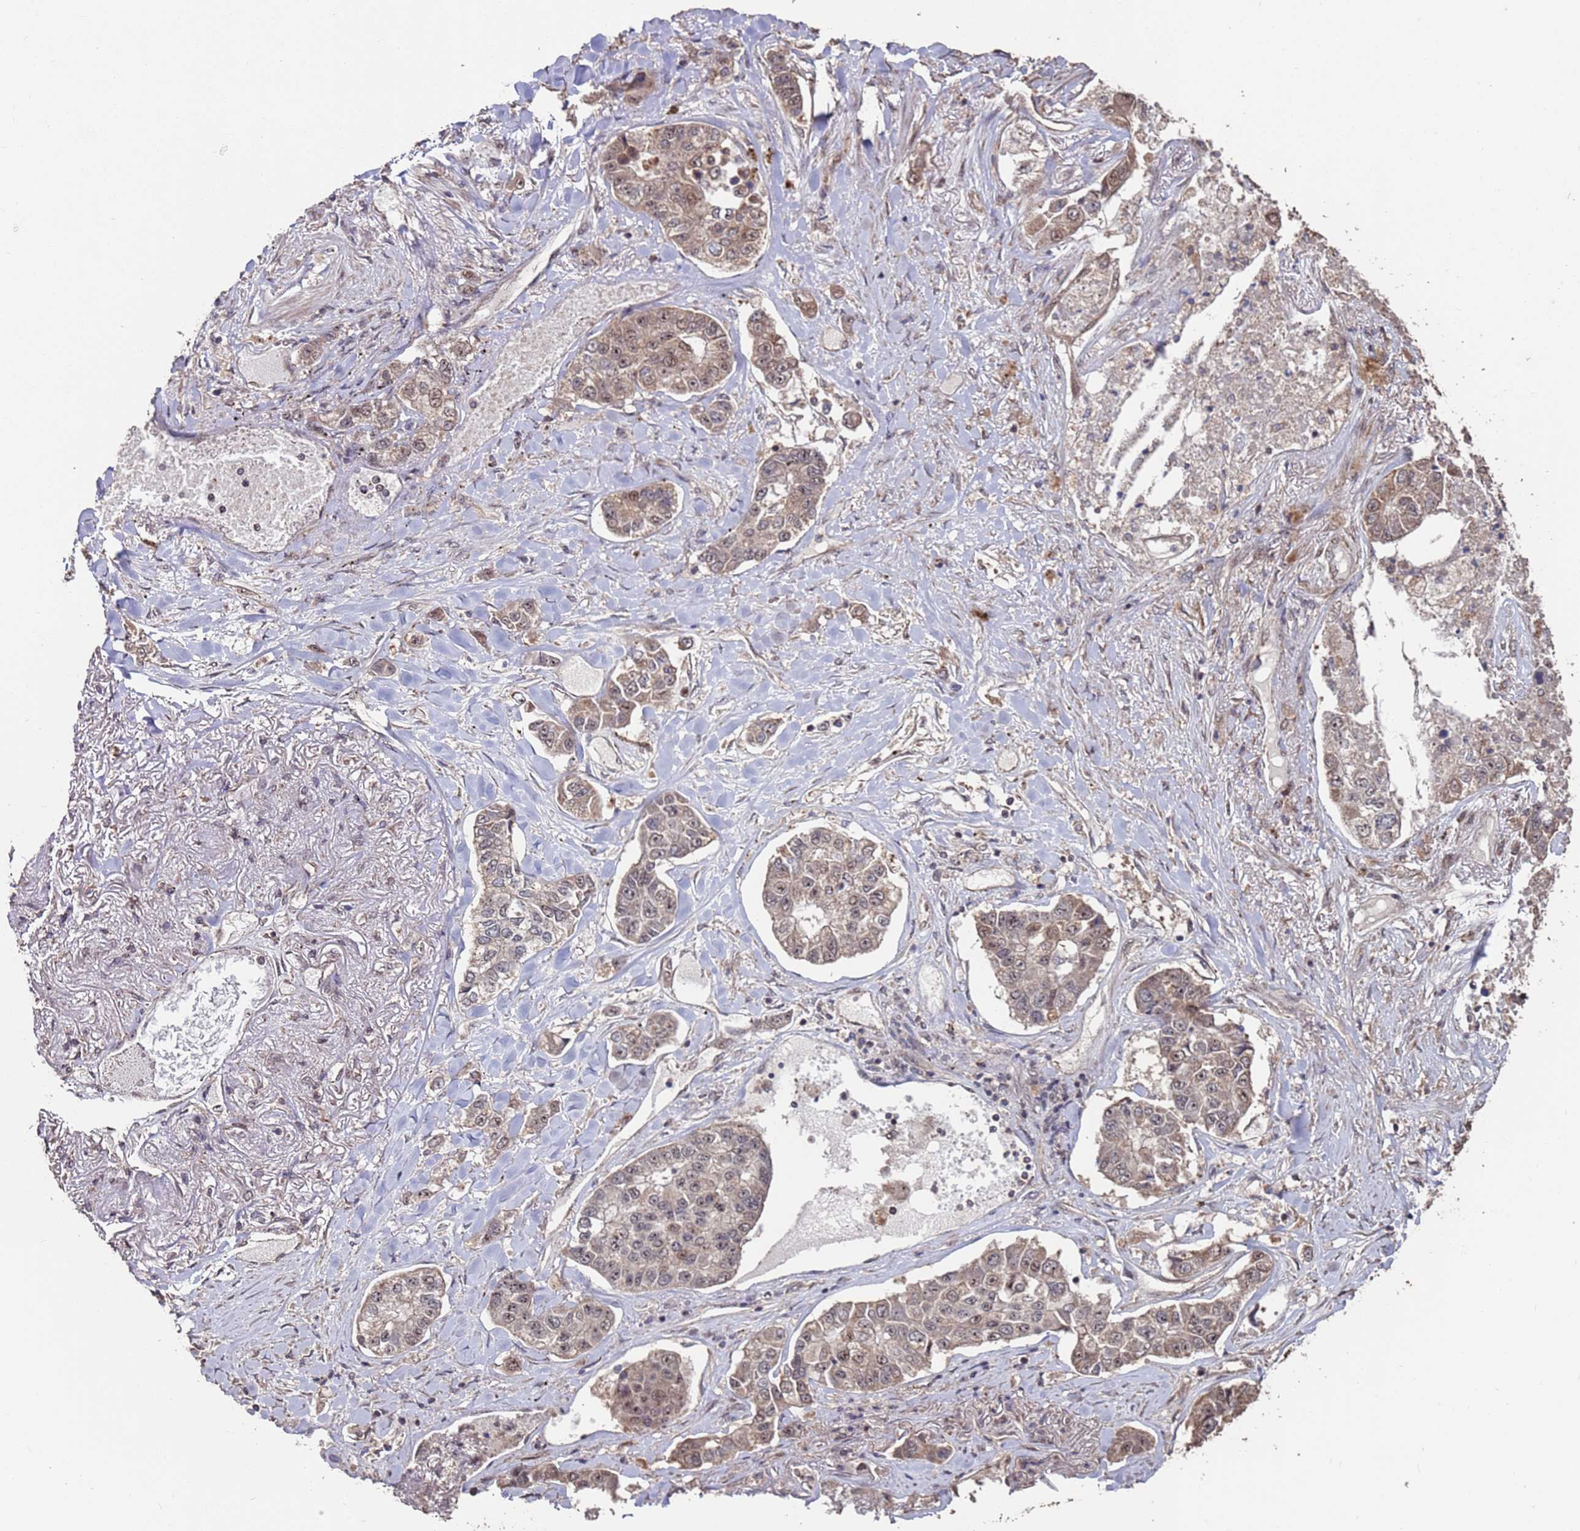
{"staining": {"intensity": "weak", "quantity": "25%-75%", "location": "cytoplasmic/membranous,nuclear"}, "tissue": "lung cancer", "cell_type": "Tumor cells", "image_type": "cancer", "snomed": [{"axis": "morphology", "description": "Adenocarcinoma, NOS"}, {"axis": "topography", "description": "Lung"}], "caption": "DAB immunohistochemical staining of human lung cancer exhibits weak cytoplasmic/membranous and nuclear protein positivity in about 25%-75% of tumor cells.", "gene": "PRR7", "patient": {"sex": "male", "age": 49}}